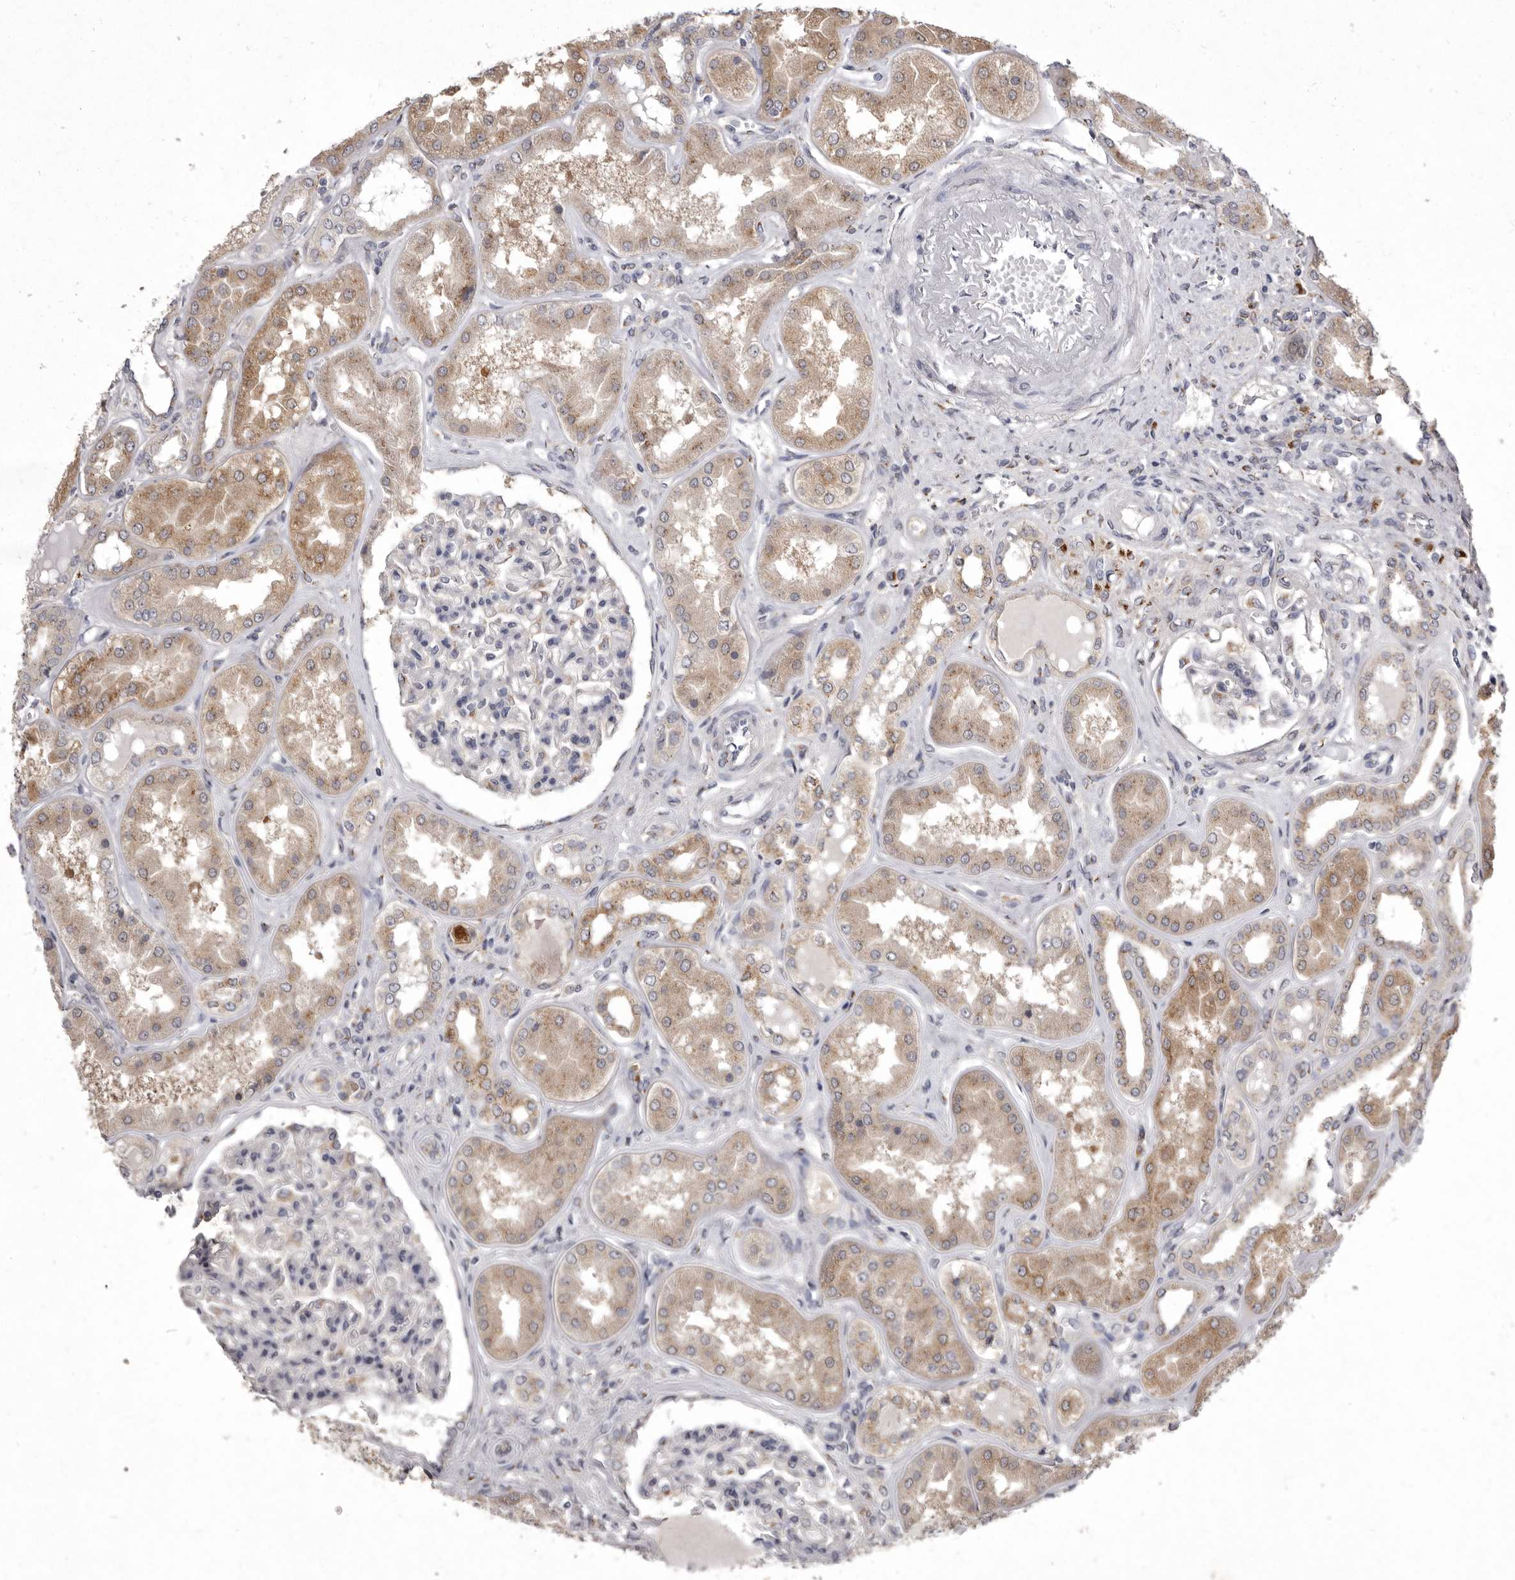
{"staining": {"intensity": "weak", "quantity": "<25%", "location": "cytoplasmic/membranous"}, "tissue": "kidney", "cell_type": "Cells in glomeruli", "image_type": "normal", "snomed": [{"axis": "morphology", "description": "Normal tissue, NOS"}, {"axis": "topography", "description": "Kidney"}], "caption": "Immunohistochemistry (IHC) micrograph of unremarkable human kidney stained for a protein (brown), which reveals no positivity in cells in glomeruli. Nuclei are stained in blue.", "gene": "P2RX6", "patient": {"sex": "female", "age": 56}}